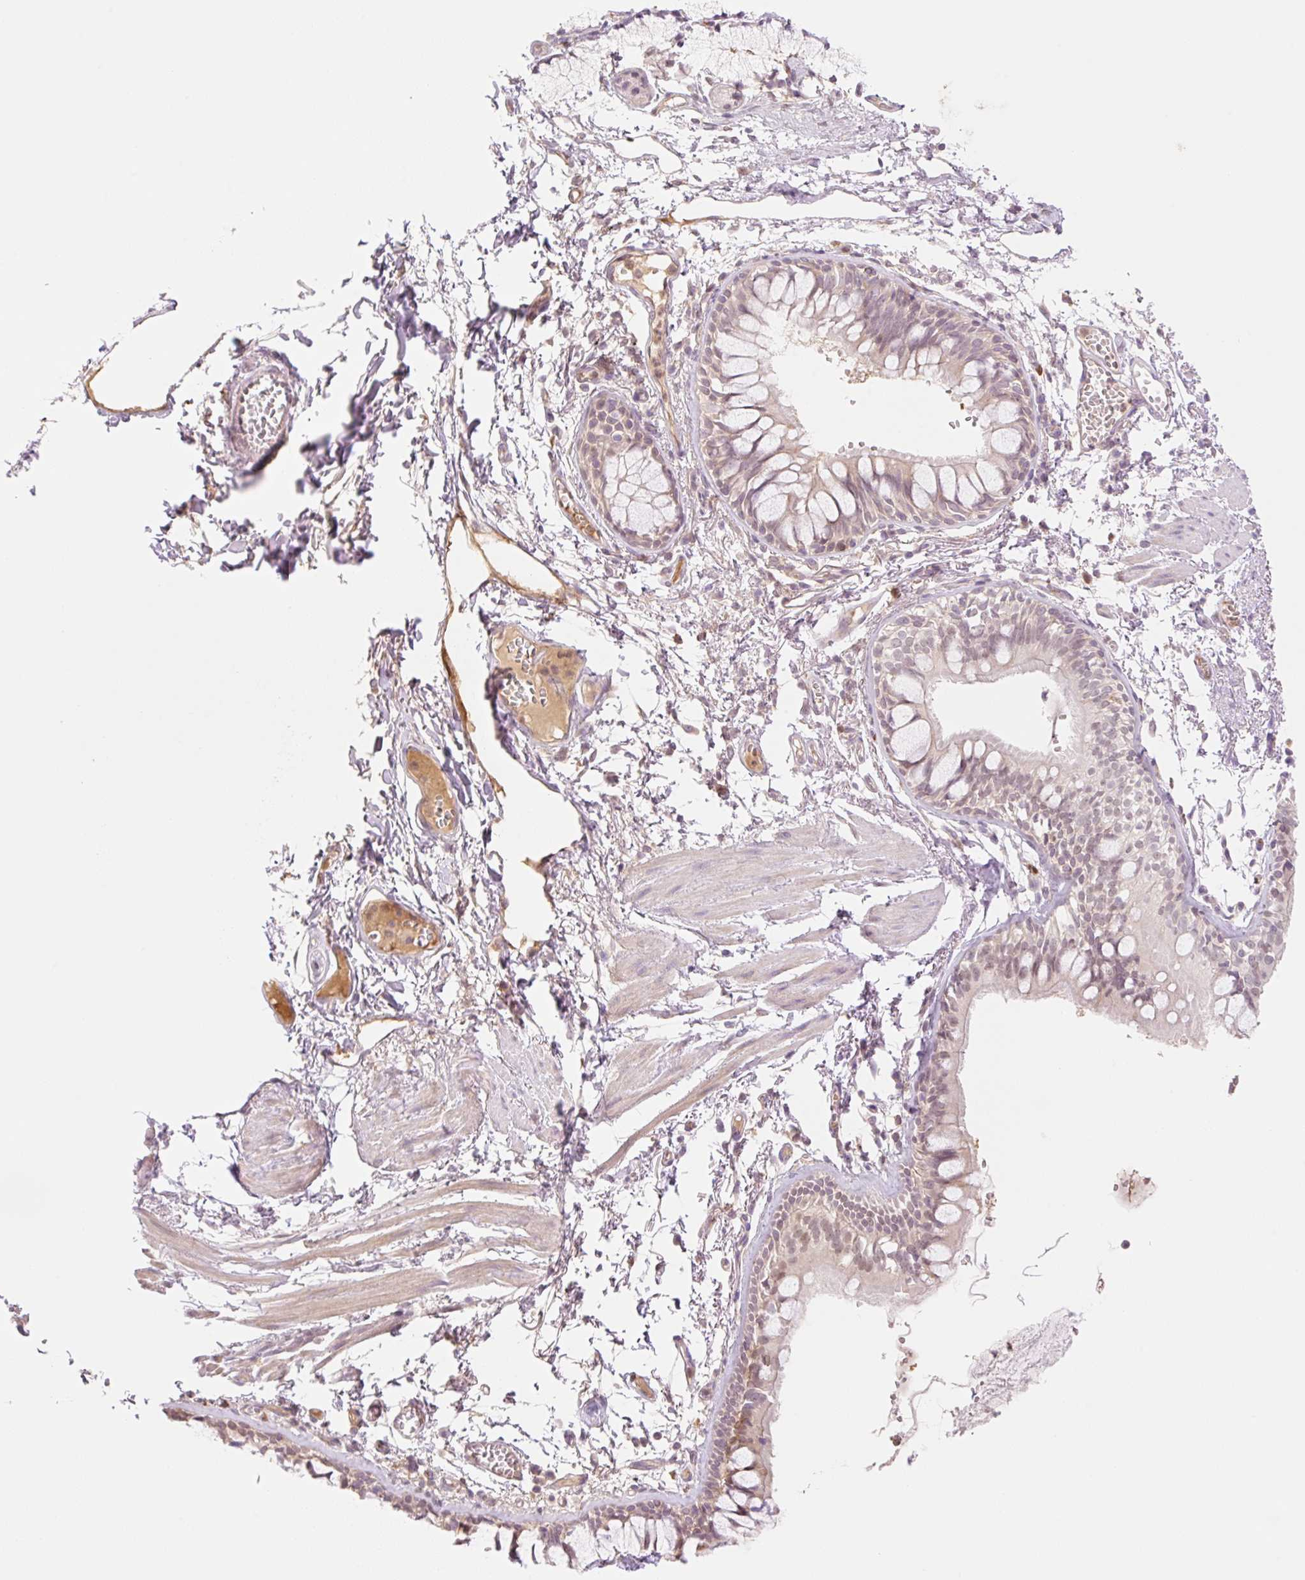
{"staining": {"intensity": "weak", "quantity": ">75%", "location": "nuclear"}, "tissue": "bronchus", "cell_type": "Respiratory epithelial cells", "image_type": "normal", "snomed": [{"axis": "morphology", "description": "Normal tissue, NOS"}, {"axis": "topography", "description": "Cartilage tissue"}, {"axis": "topography", "description": "Bronchus"}], "caption": "Respiratory epithelial cells reveal low levels of weak nuclear staining in about >75% of cells in unremarkable bronchus.", "gene": "HEBP1", "patient": {"sex": "male", "age": 78}}